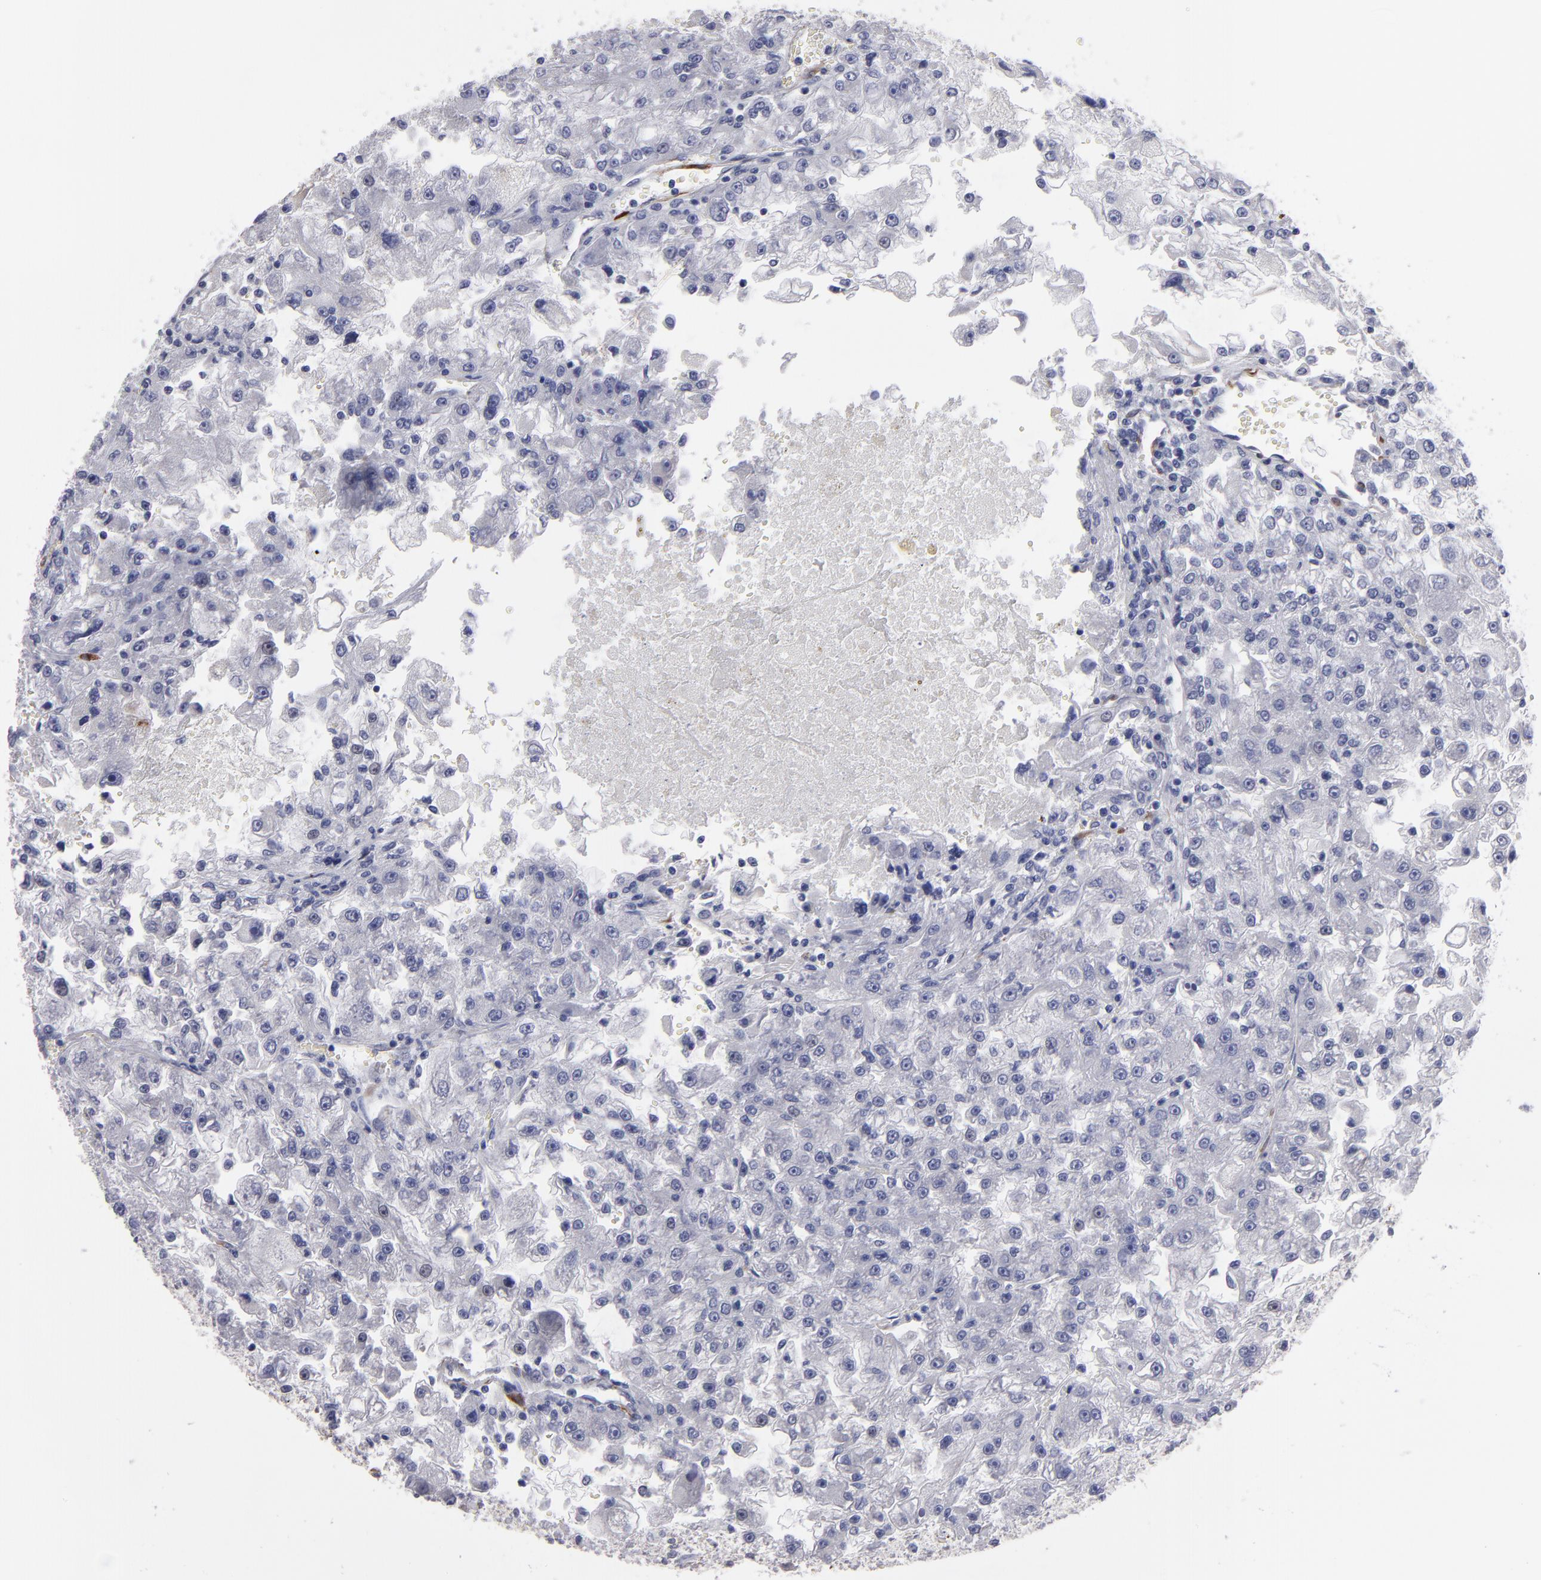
{"staining": {"intensity": "negative", "quantity": "none", "location": "none"}, "tissue": "renal cancer", "cell_type": "Tumor cells", "image_type": "cancer", "snomed": [{"axis": "morphology", "description": "Adenocarcinoma, NOS"}, {"axis": "topography", "description": "Kidney"}], "caption": "Human renal cancer stained for a protein using IHC exhibits no staining in tumor cells.", "gene": "SLMAP", "patient": {"sex": "female", "age": 83}}